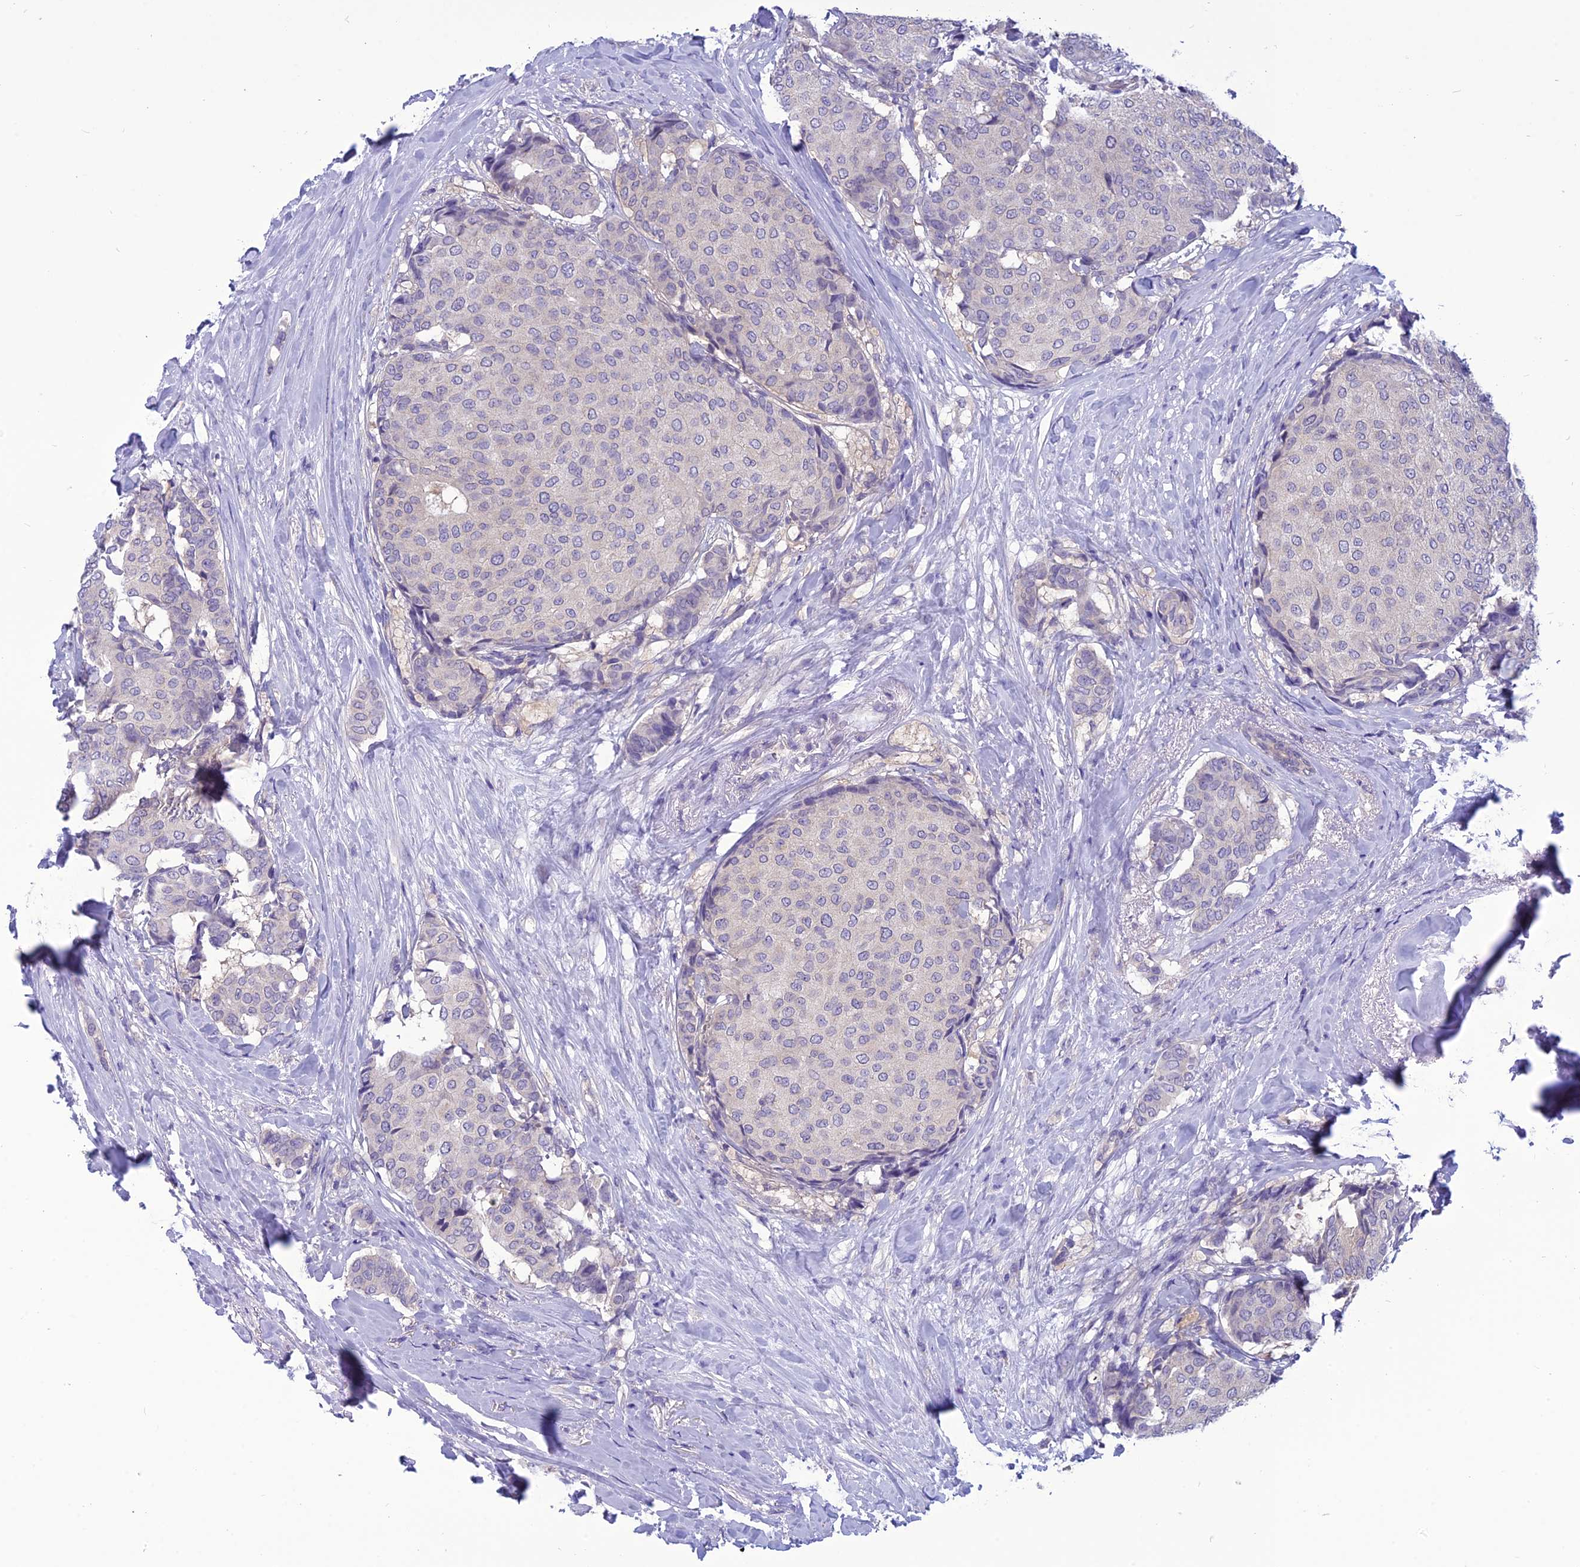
{"staining": {"intensity": "negative", "quantity": "none", "location": "none"}, "tissue": "breast cancer", "cell_type": "Tumor cells", "image_type": "cancer", "snomed": [{"axis": "morphology", "description": "Duct carcinoma"}, {"axis": "topography", "description": "Breast"}], "caption": "Infiltrating ductal carcinoma (breast) was stained to show a protein in brown. There is no significant staining in tumor cells.", "gene": "PSMF1", "patient": {"sex": "female", "age": 75}}